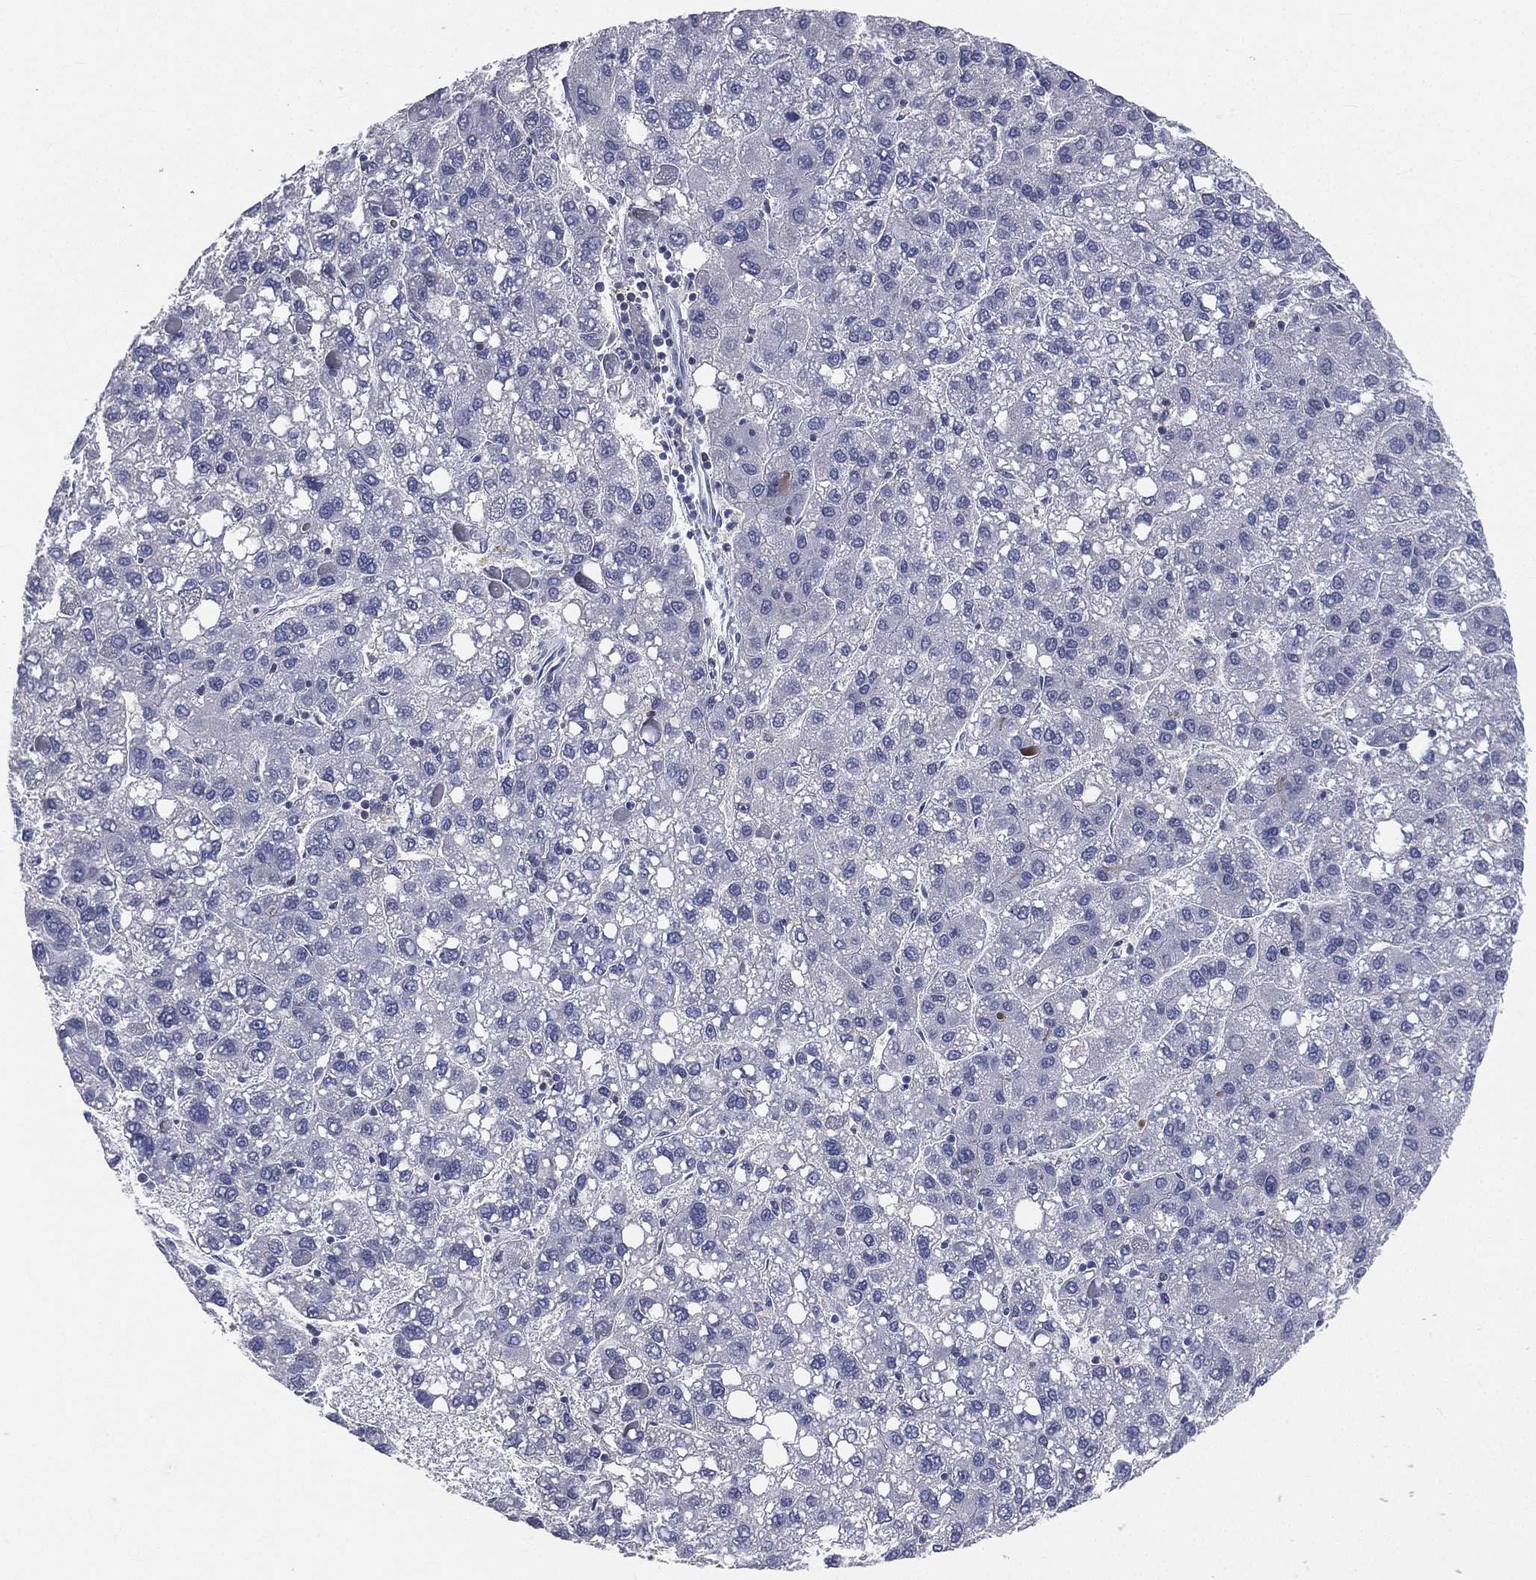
{"staining": {"intensity": "negative", "quantity": "none", "location": "none"}, "tissue": "liver cancer", "cell_type": "Tumor cells", "image_type": "cancer", "snomed": [{"axis": "morphology", "description": "Carcinoma, Hepatocellular, NOS"}, {"axis": "topography", "description": "Liver"}], "caption": "This micrograph is of hepatocellular carcinoma (liver) stained with IHC to label a protein in brown with the nuclei are counter-stained blue. There is no staining in tumor cells. Nuclei are stained in blue.", "gene": "CD3D", "patient": {"sex": "female", "age": 82}}